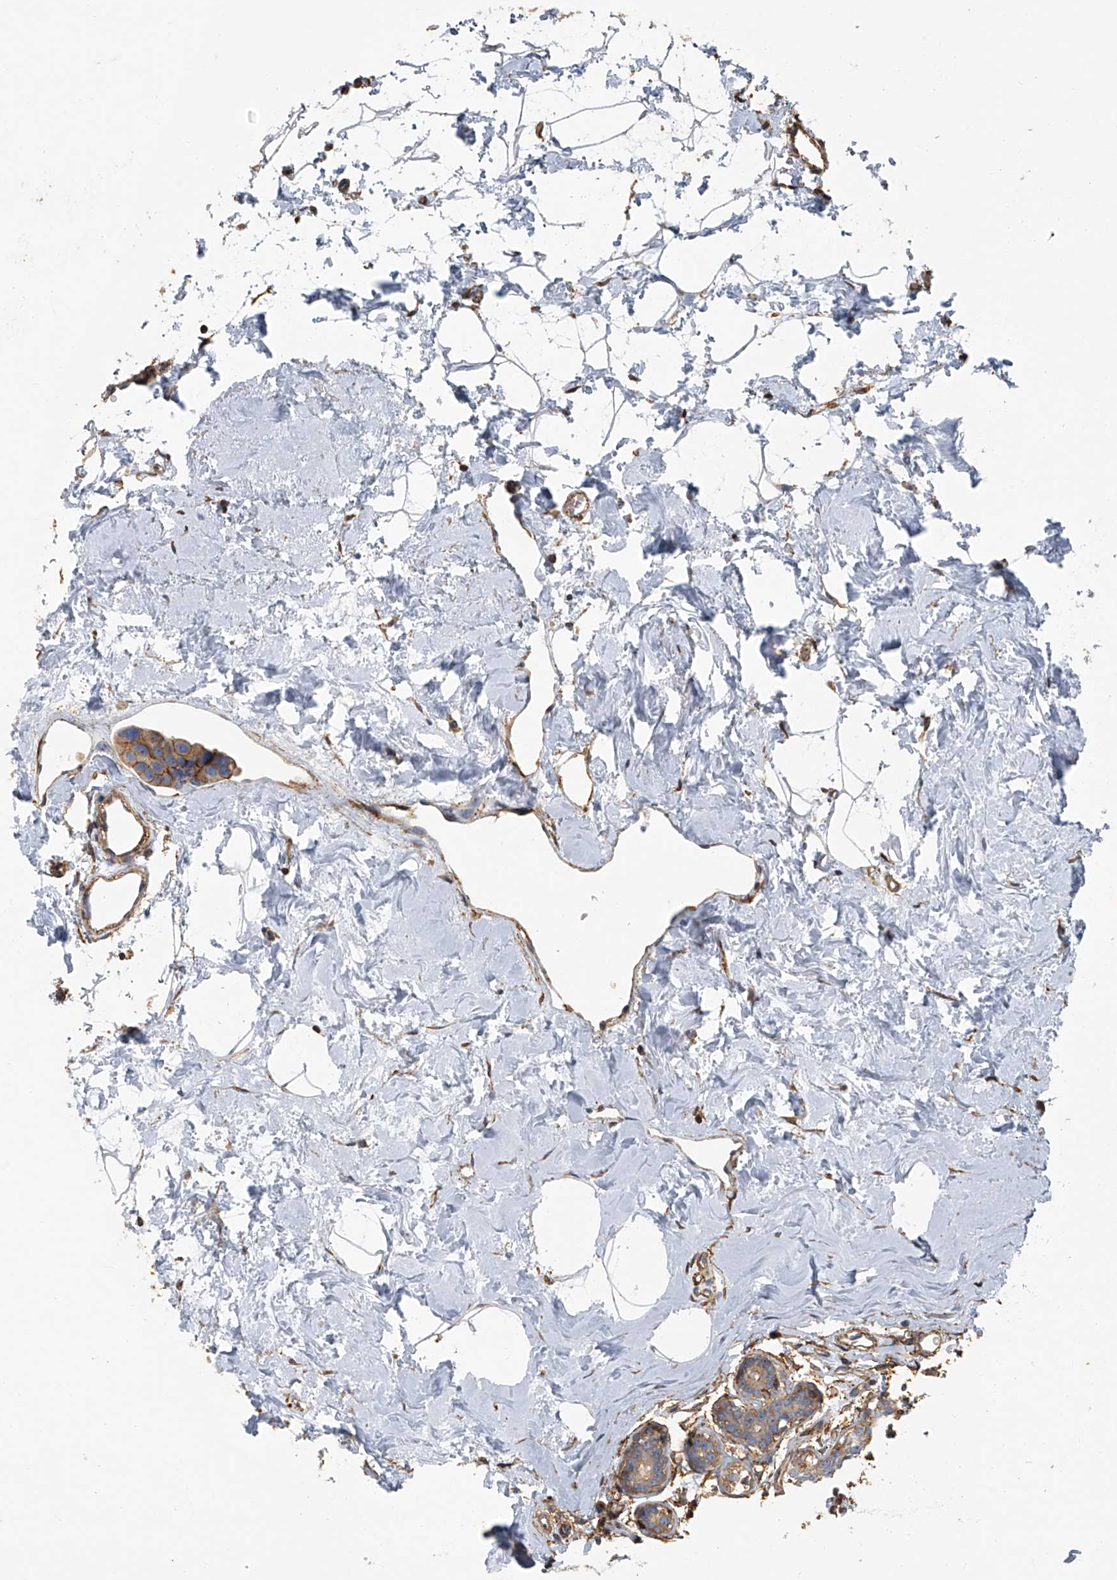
{"staining": {"intensity": "moderate", "quantity": ">75%", "location": "cytoplasmic/membranous"}, "tissue": "breast cancer", "cell_type": "Tumor cells", "image_type": "cancer", "snomed": [{"axis": "morphology", "description": "Normal tissue, NOS"}, {"axis": "morphology", "description": "Duct carcinoma"}, {"axis": "topography", "description": "Breast"}], "caption": "High-magnification brightfield microscopy of infiltrating ductal carcinoma (breast) stained with DAB (3,3'-diaminobenzidine) (brown) and counterstained with hematoxylin (blue). tumor cells exhibit moderate cytoplasmic/membranous staining is present in approximately>75% of cells.", "gene": "SEPTIN7", "patient": {"sex": "female", "age": 39}}